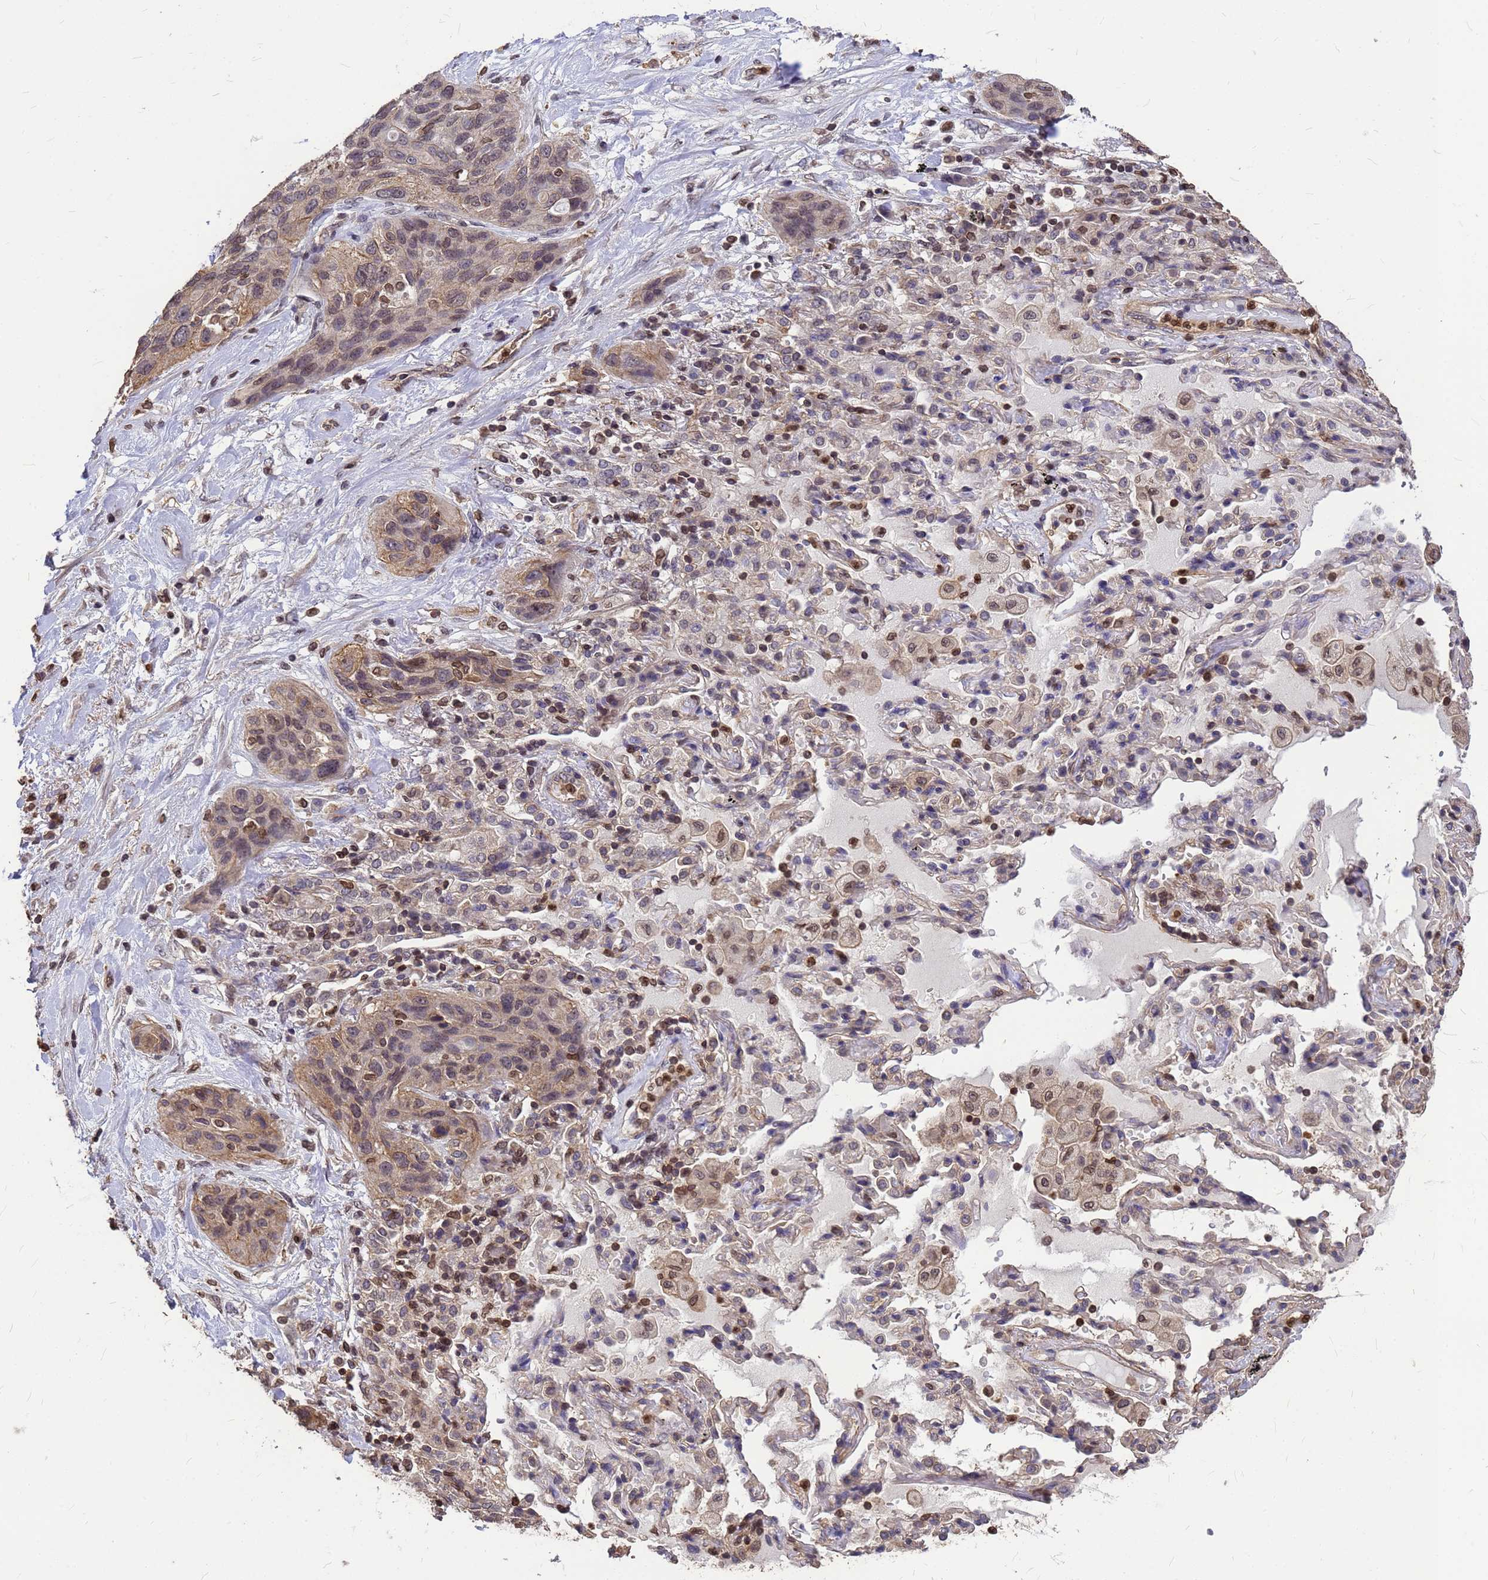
{"staining": {"intensity": "moderate", "quantity": "25%-75%", "location": "cytoplasmic/membranous"}, "tissue": "lung cancer", "cell_type": "Tumor cells", "image_type": "cancer", "snomed": [{"axis": "morphology", "description": "Squamous cell carcinoma, NOS"}, {"axis": "topography", "description": "Lung"}], "caption": "IHC histopathology image of neoplastic tissue: lung cancer stained using immunohistochemistry (IHC) displays medium levels of moderate protein expression localized specifically in the cytoplasmic/membranous of tumor cells, appearing as a cytoplasmic/membranous brown color.", "gene": "C1orf35", "patient": {"sex": "female", "age": 70}}